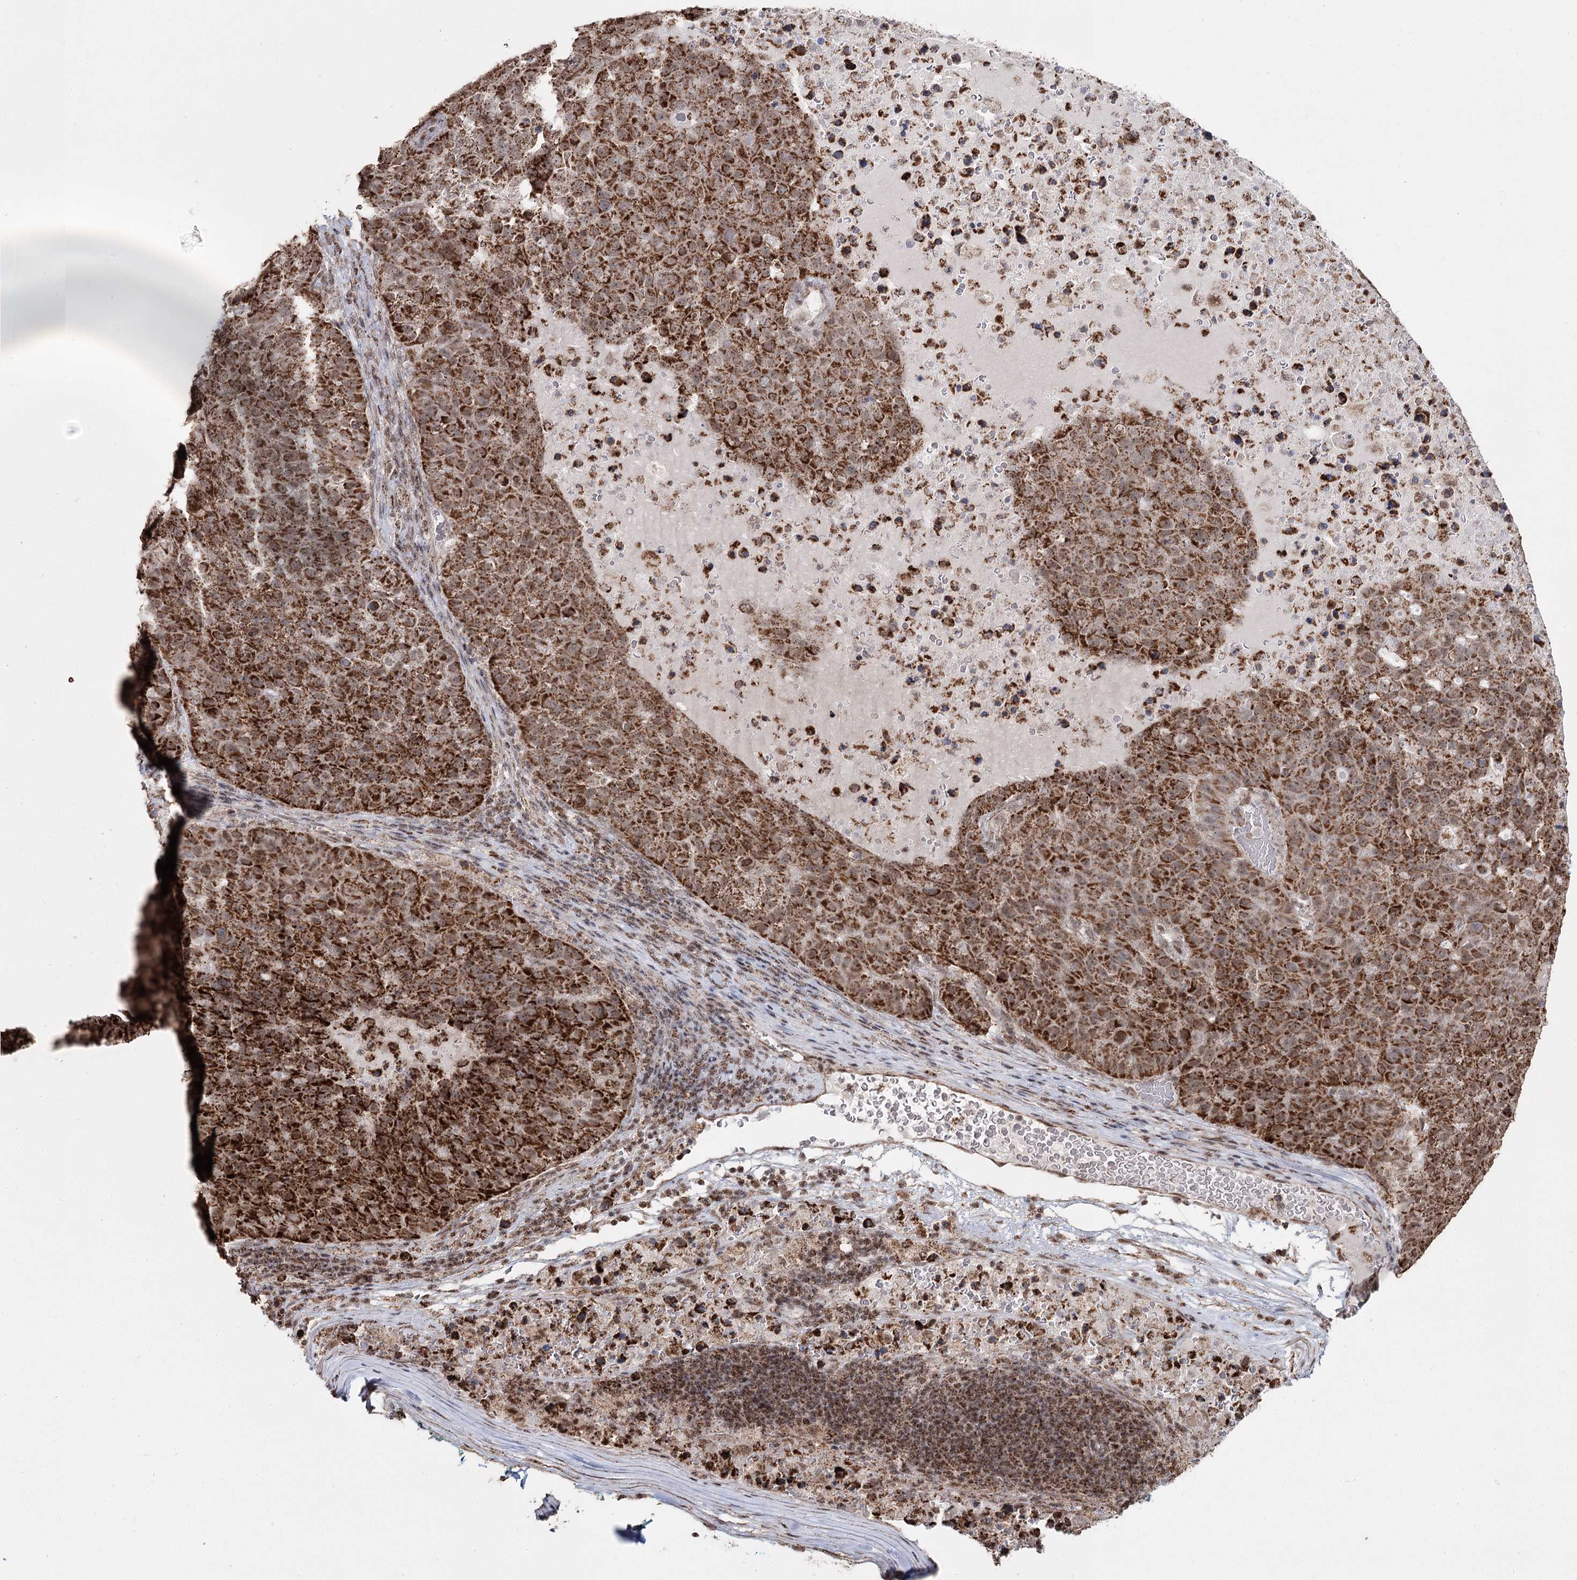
{"staining": {"intensity": "strong", "quantity": ">75%", "location": "cytoplasmic/membranous,nuclear"}, "tissue": "pancreatic cancer", "cell_type": "Tumor cells", "image_type": "cancer", "snomed": [{"axis": "morphology", "description": "Adenocarcinoma, NOS"}, {"axis": "topography", "description": "Pancreas"}], "caption": "Pancreatic adenocarcinoma stained with DAB (3,3'-diaminobenzidine) IHC displays high levels of strong cytoplasmic/membranous and nuclear staining in approximately >75% of tumor cells. The staining was performed using DAB (3,3'-diaminobenzidine), with brown indicating positive protein expression. Nuclei are stained blue with hematoxylin.", "gene": "PDHX", "patient": {"sex": "female", "age": 61}}